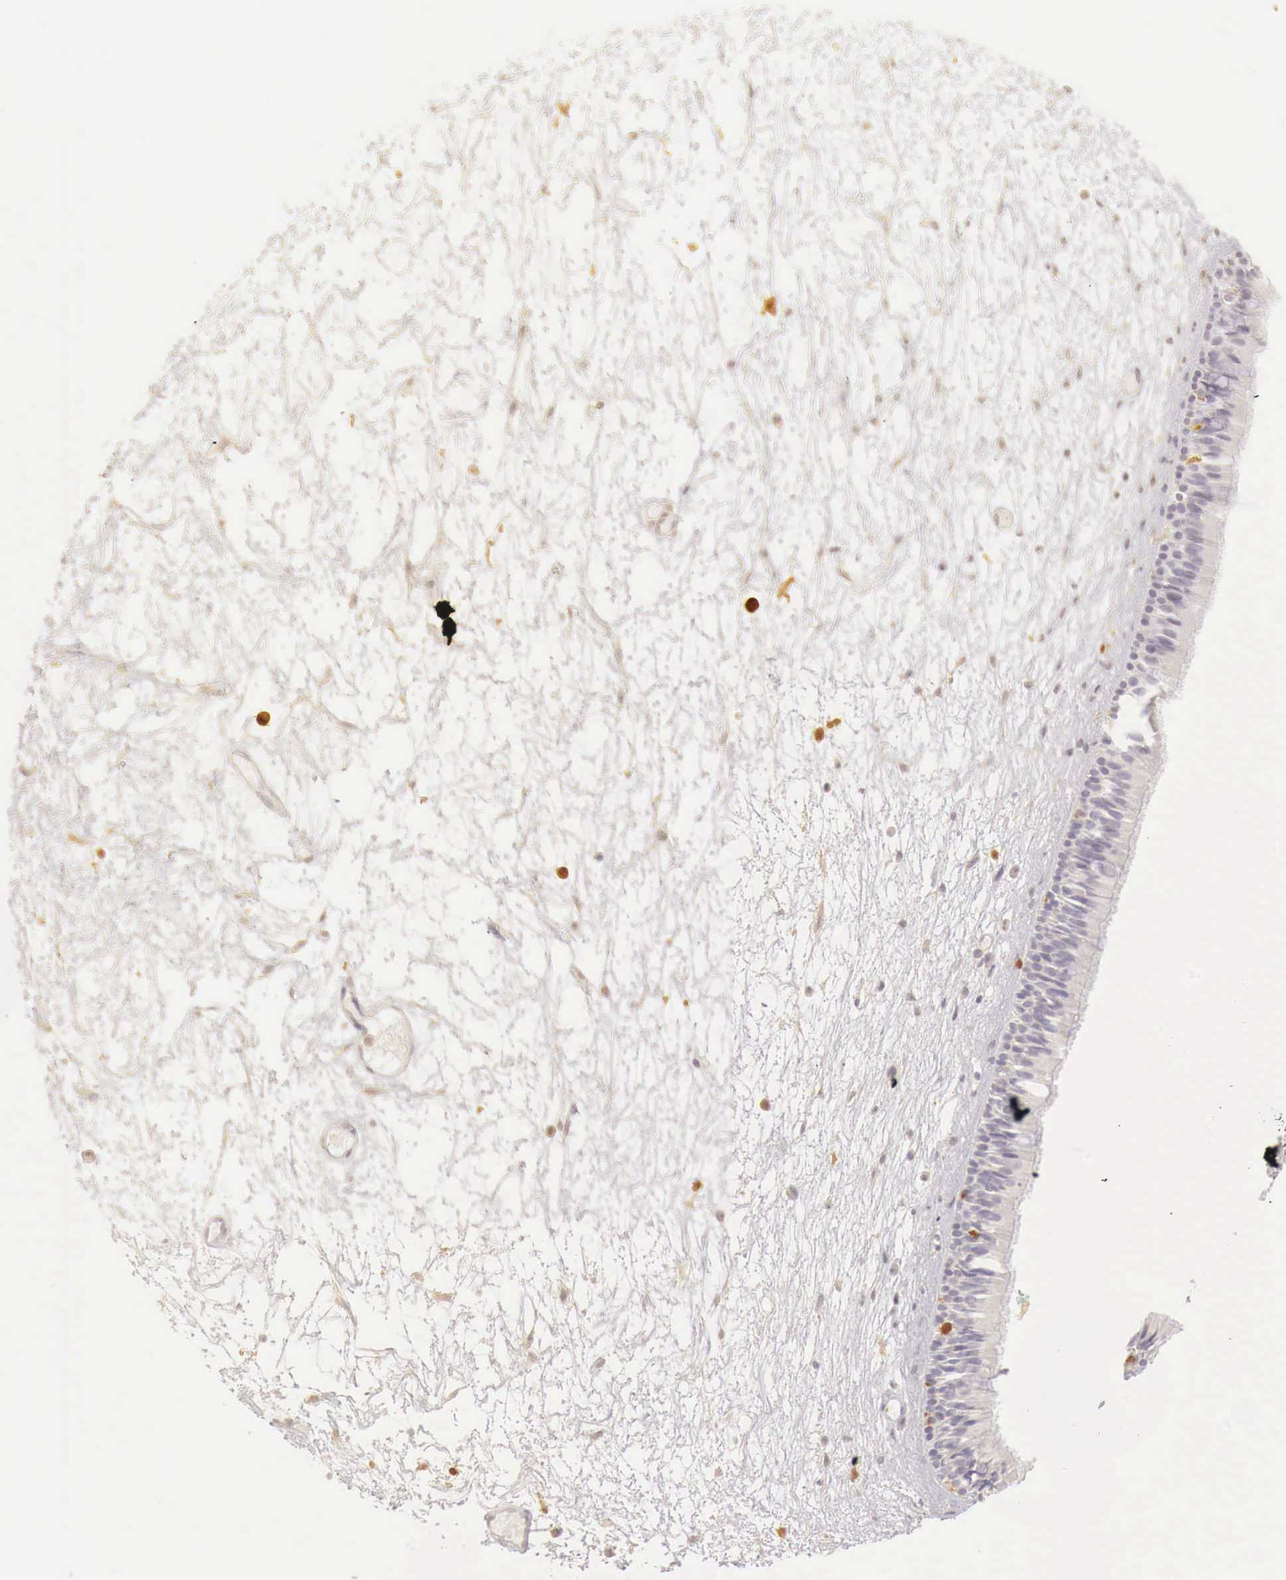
{"staining": {"intensity": "weak", "quantity": "<25%", "location": "cytoplasmic/membranous"}, "tissue": "nasopharynx", "cell_type": "Respiratory epithelial cells", "image_type": "normal", "snomed": [{"axis": "morphology", "description": "Normal tissue, NOS"}, {"axis": "topography", "description": "Nasopharynx"}], "caption": "An image of nasopharynx stained for a protein demonstrates no brown staining in respiratory epithelial cells.", "gene": "RENBP", "patient": {"sex": "female", "age": 78}}